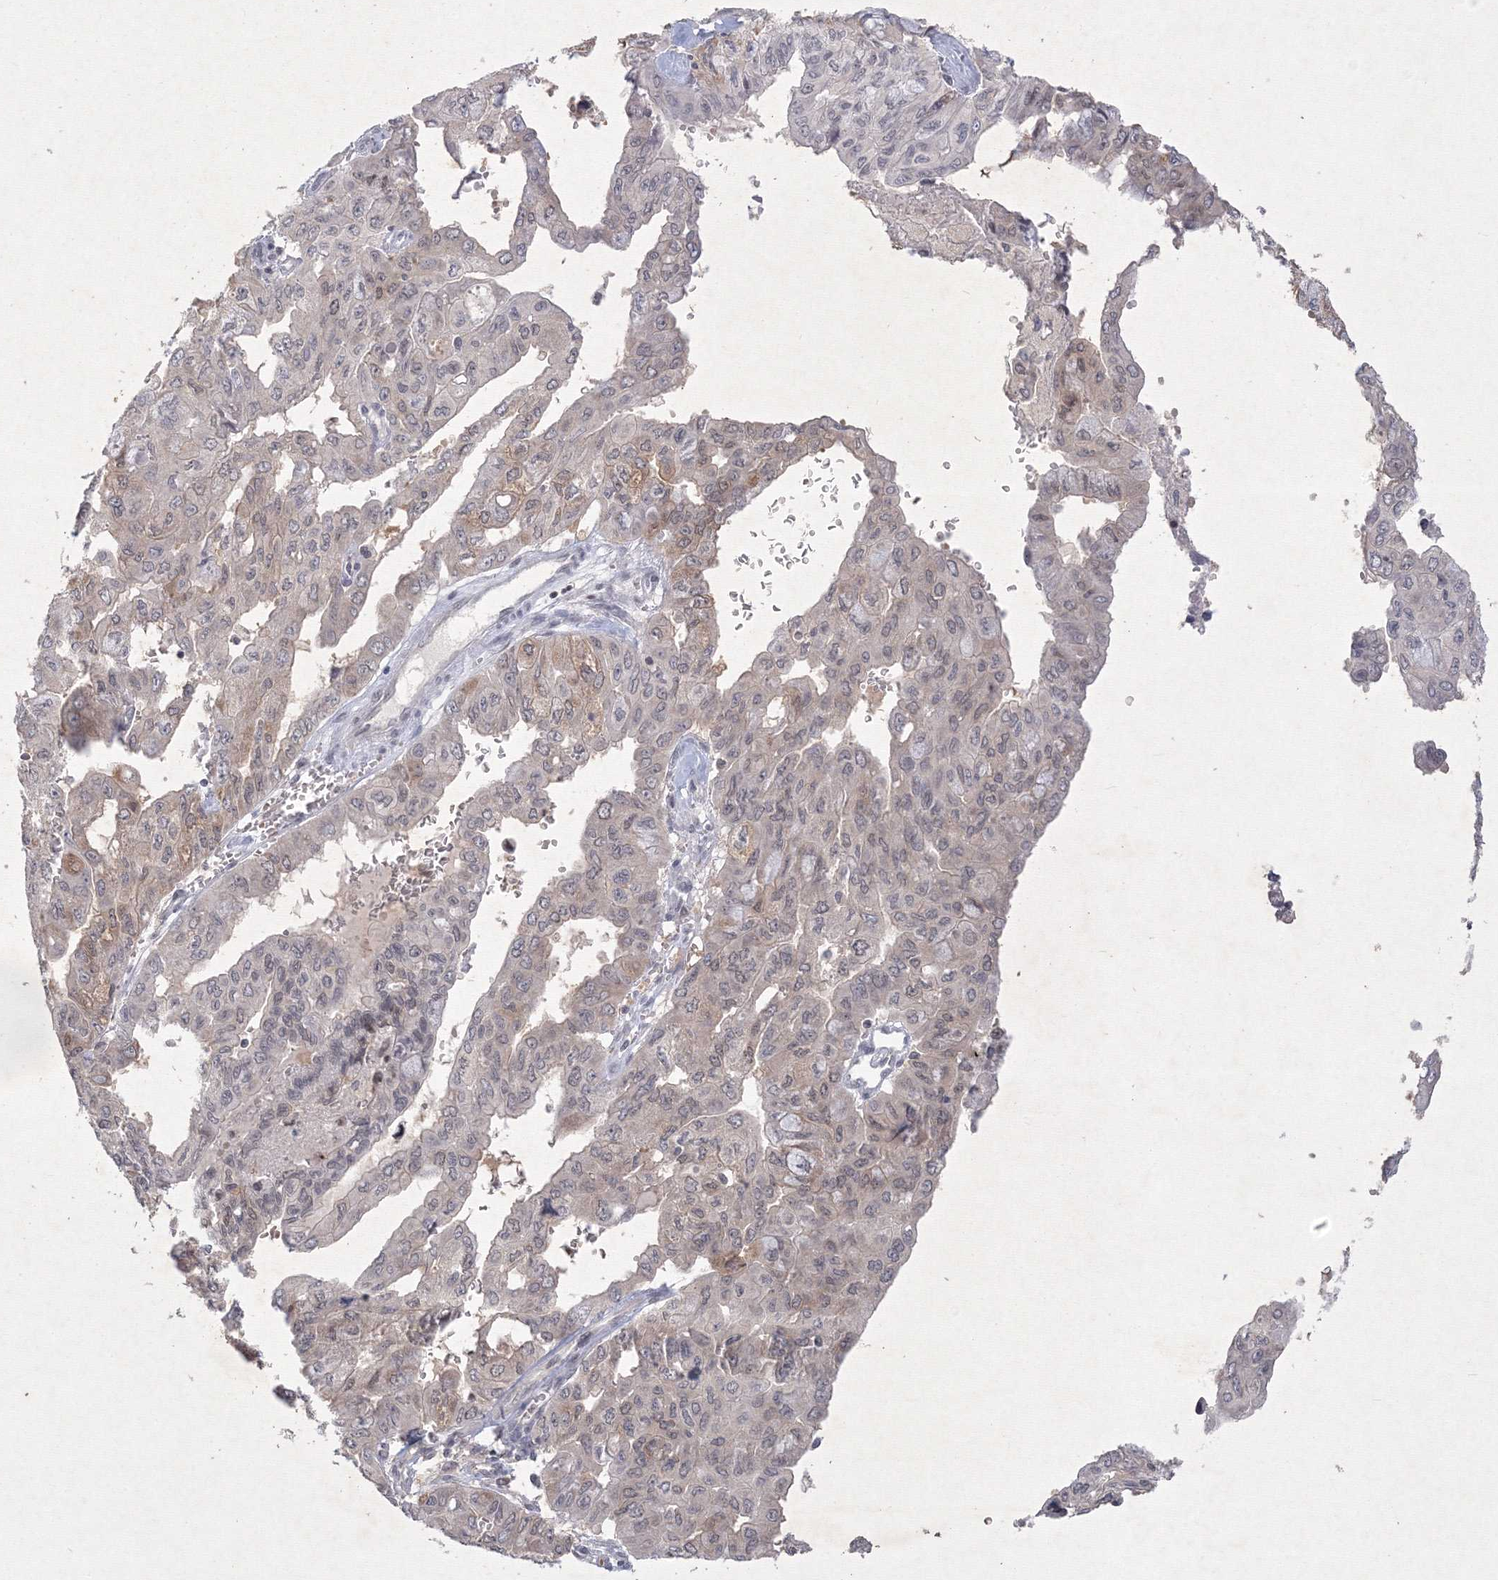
{"staining": {"intensity": "weak", "quantity": "25%-75%", "location": "cytoplasmic/membranous"}, "tissue": "pancreatic cancer", "cell_type": "Tumor cells", "image_type": "cancer", "snomed": [{"axis": "morphology", "description": "Adenocarcinoma, NOS"}, {"axis": "topography", "description": "Pancreas"}], "caption": "This is an image of immunohistochemistry (IHC) staining of pancreatic adenocarcinoma, which shows weak positivity in the cytoplasmic/membranous of tumor cells.", "gene": "NXPE3", "patient": {"sex": "male", "age": 51}}